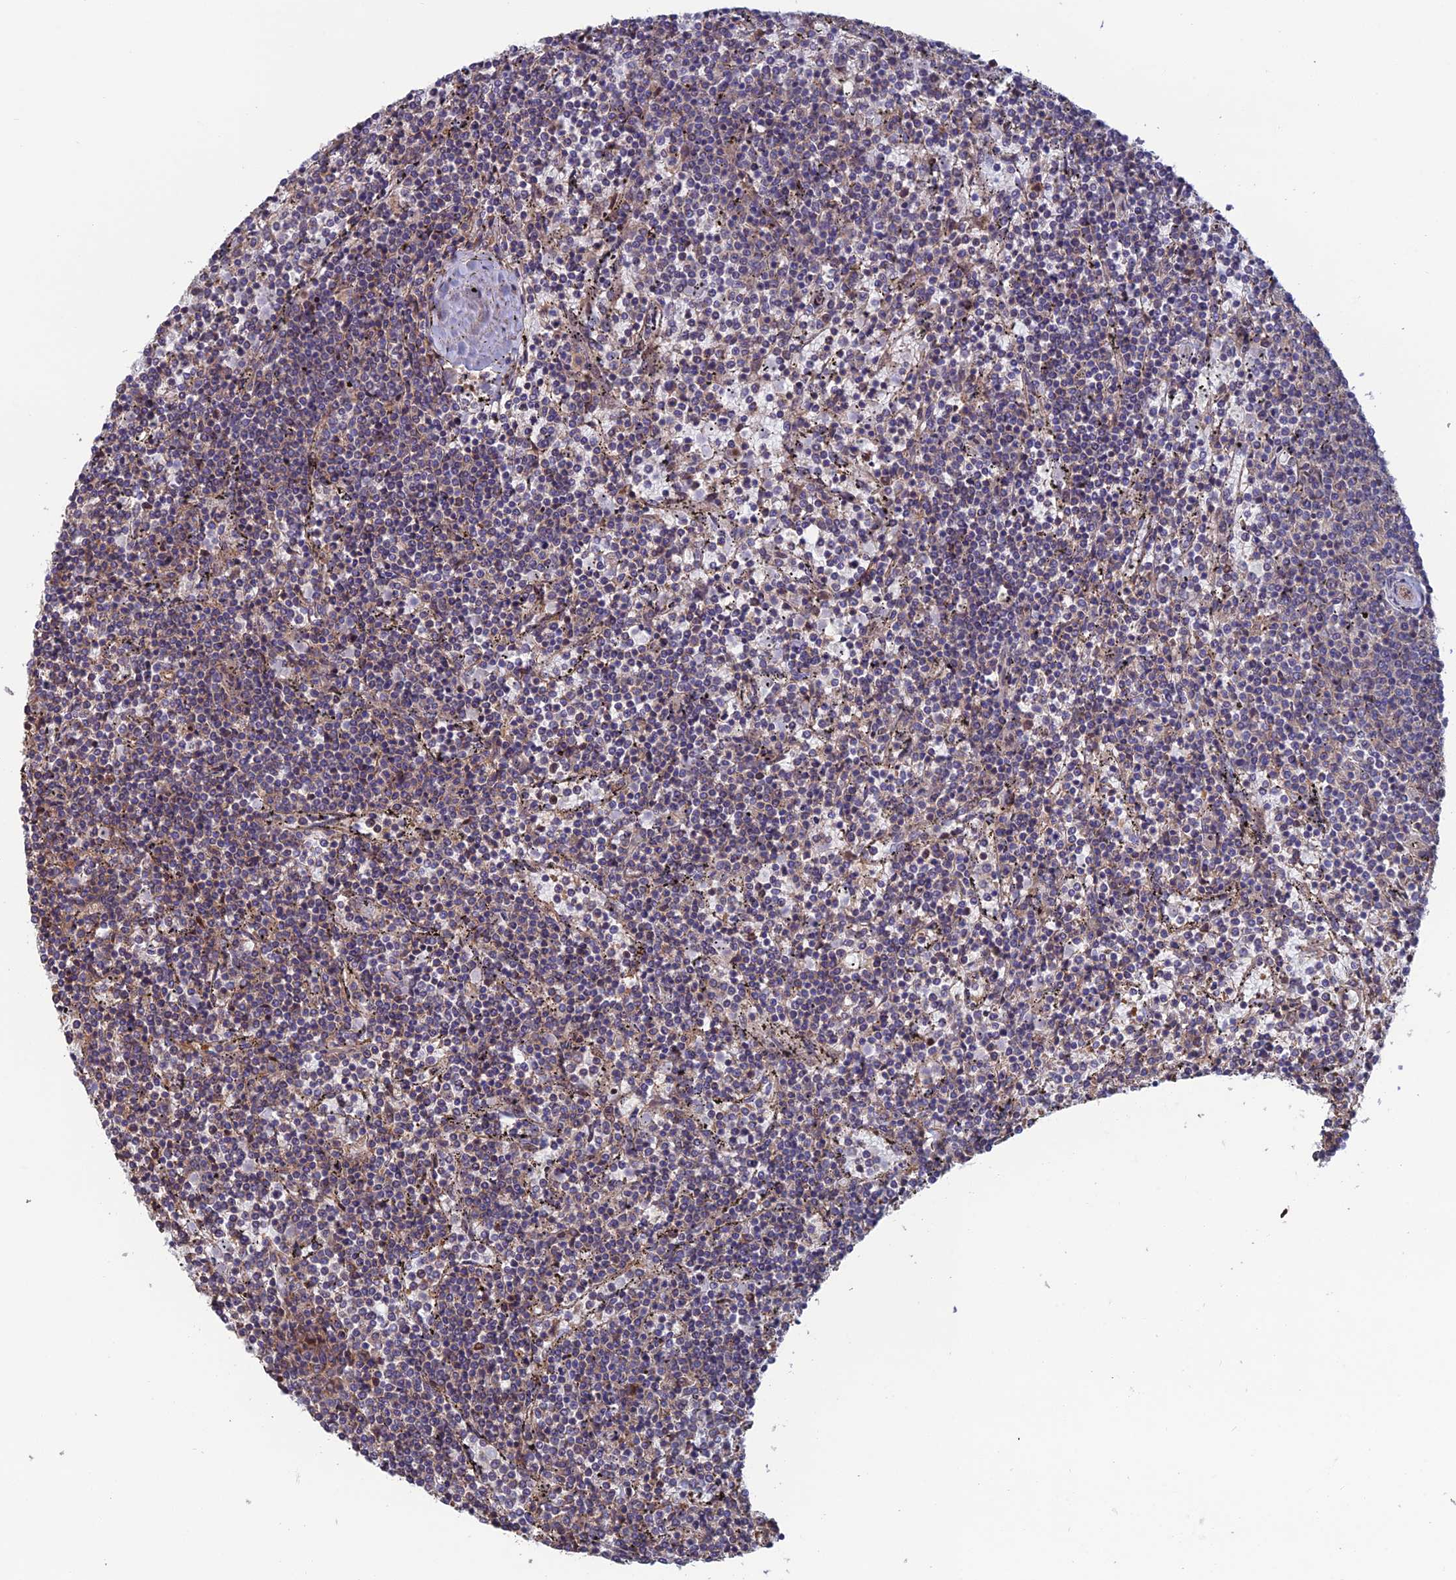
{"staining": {"intensity": "weak", "quantity": "<25%", "location": "cytoplasmic/membranous"}, "tissue": "lymphoma", "cell_type": "Tumor cells", "image_type": "cancer", "snomed": [{"axis": "morphology", "description": "Malignant lymphoma, non-Hodgkin's type, Low grade"}, {"axis": "topography", "description": "Spleen"}], "caption": "This is a histopathology image of IHC staining of lymphoma, which shows no expression in tumor cells. (Immunohistochemistry, brightfield microscopy, high magnification).", "gene": "CCDC183", "patient": {"sex": "female", "age": 50}}